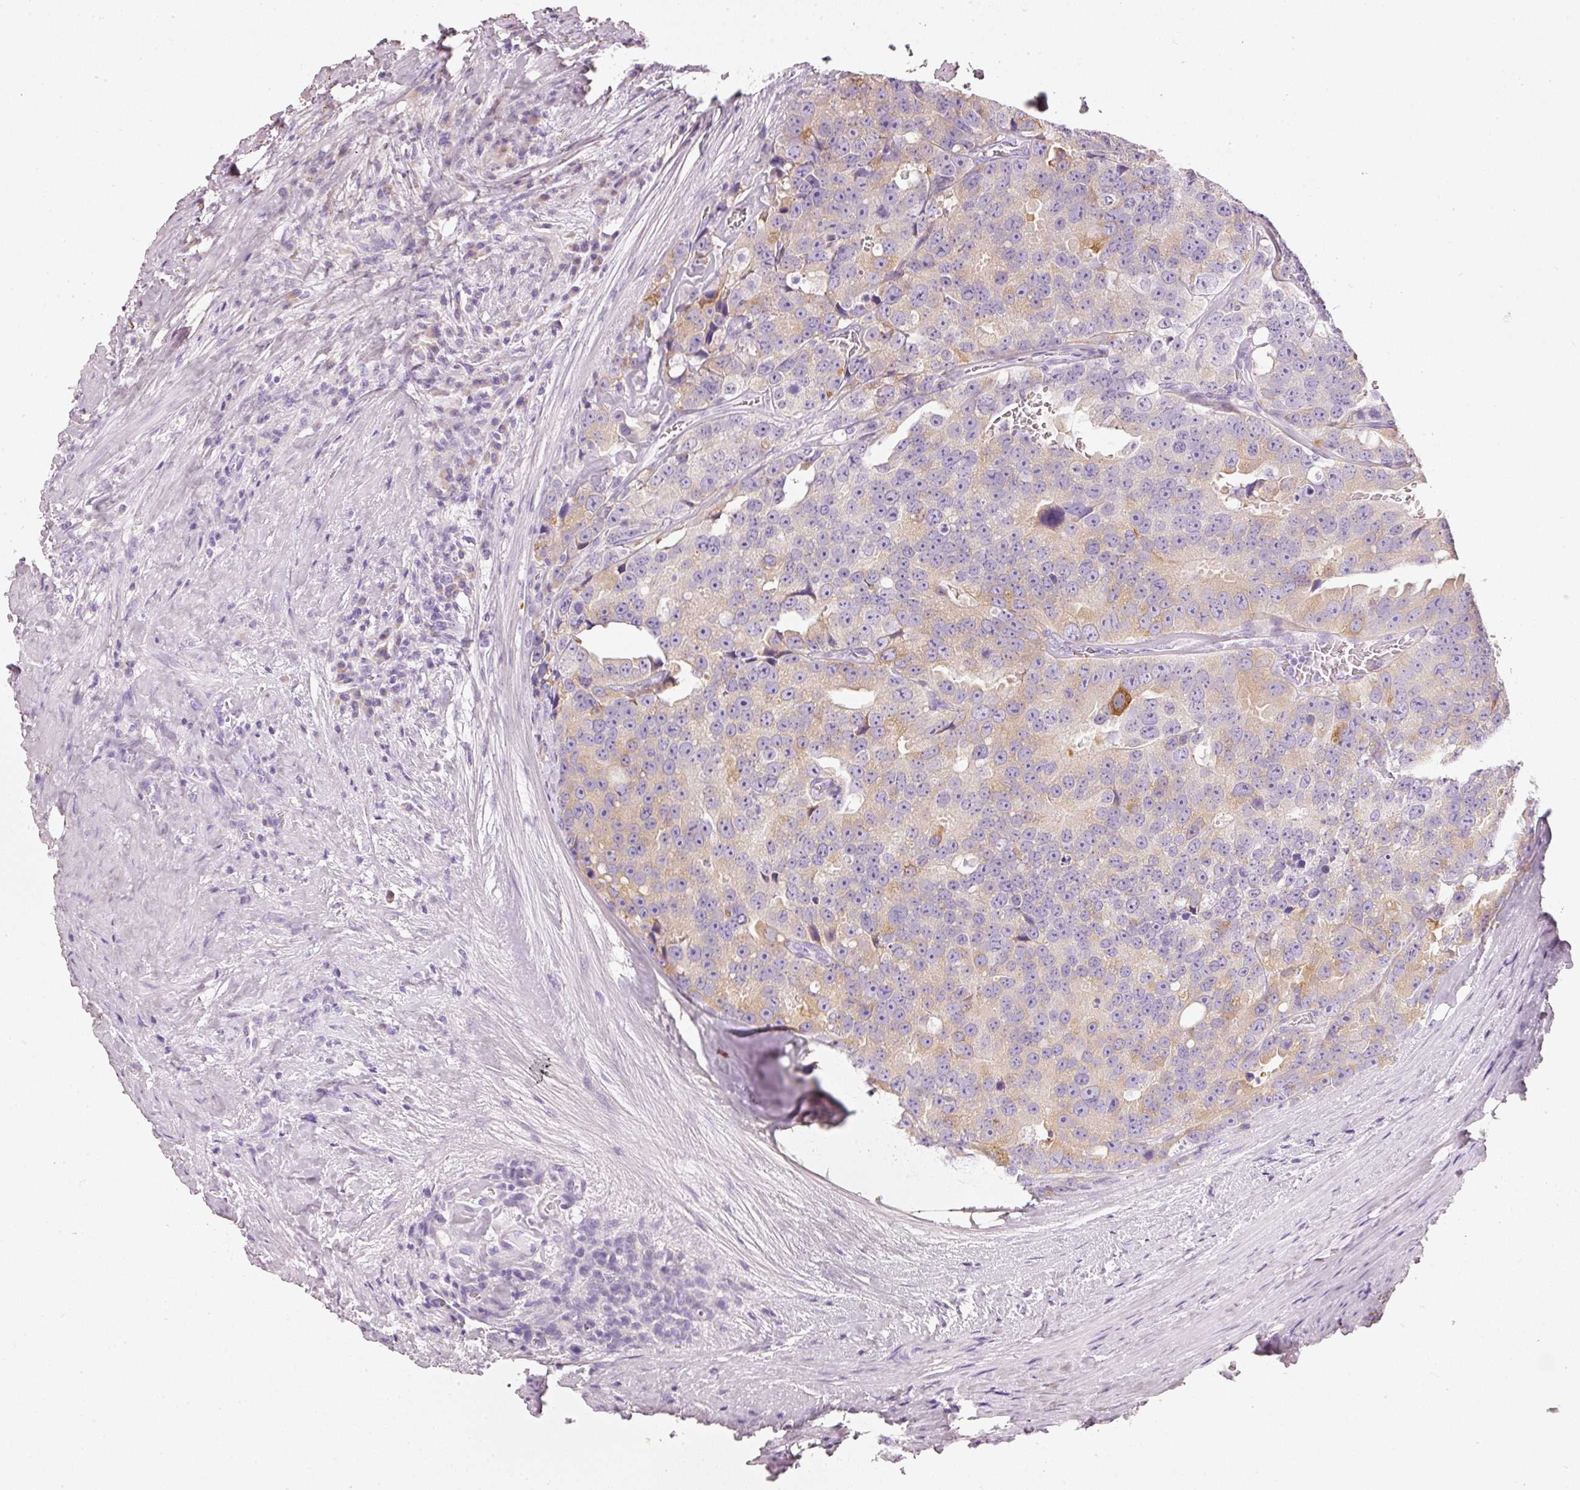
{"staining": {"intensity": "moderate", "quantity": "25%-75%", "location": "cytoplasmic/membranous"}, "tissue": "prostate cancer", "cell_type": "Tumor cells", "image_type": "cancer", "snomed": [{"axis": "morphology", "description": "Adenocarcinoma, High grade"}, {"axis": "topography", "description": "Prostate"}], "caption": "This image displays immunohistochemistry (IHC) staining of prostate cancer (adenocarcinoma (high-grade)), with medium moderate cytoplasmic/membranous expression in about 25%-75% of tumor cells.", "gene": "PDXDC1", "patient": {"sex": "male", "age": 71}}